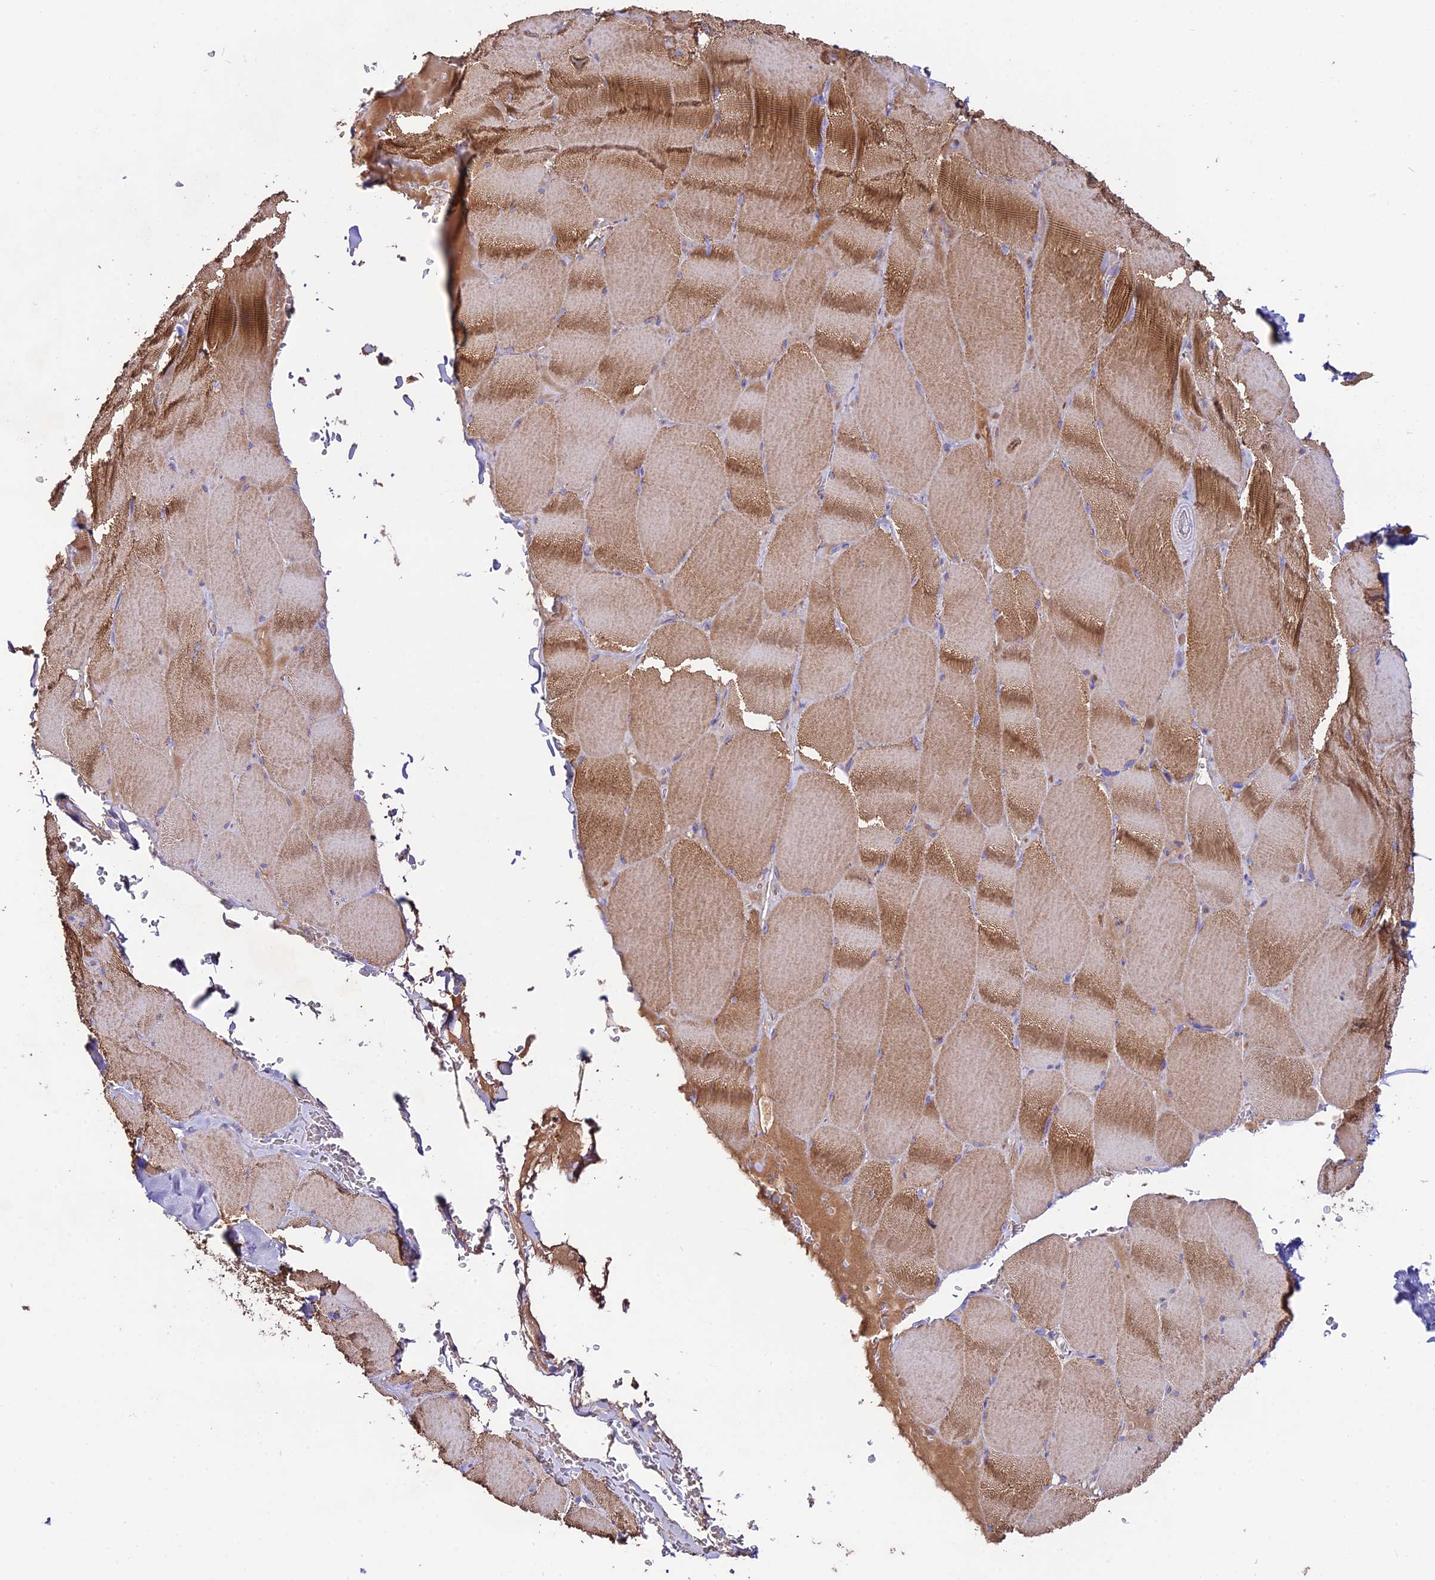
{"staining": {"intensity": "moderate", "quantity": ">75%", "location": "cytoplasmic/membranous"}, "tissue": "skeletal muscle", "cell_type": "Myocytes", "image_type": "normal", "snomed": [{"axis": "morphology", "description": "Normal tissue, NOS"}, {"axis": "topography", "description": "Skeletal muscle"}, {"axis": "topography", "description": "Head-Neck"}], "caption": "Moderate cytoplasmic/membranous protein staining is present in approximately >75% of myocytes in skeletal muscle. Nuclei are stained in blue.", "gene": "NLRP9", "patient": {"sex": "male", "age": 66}}